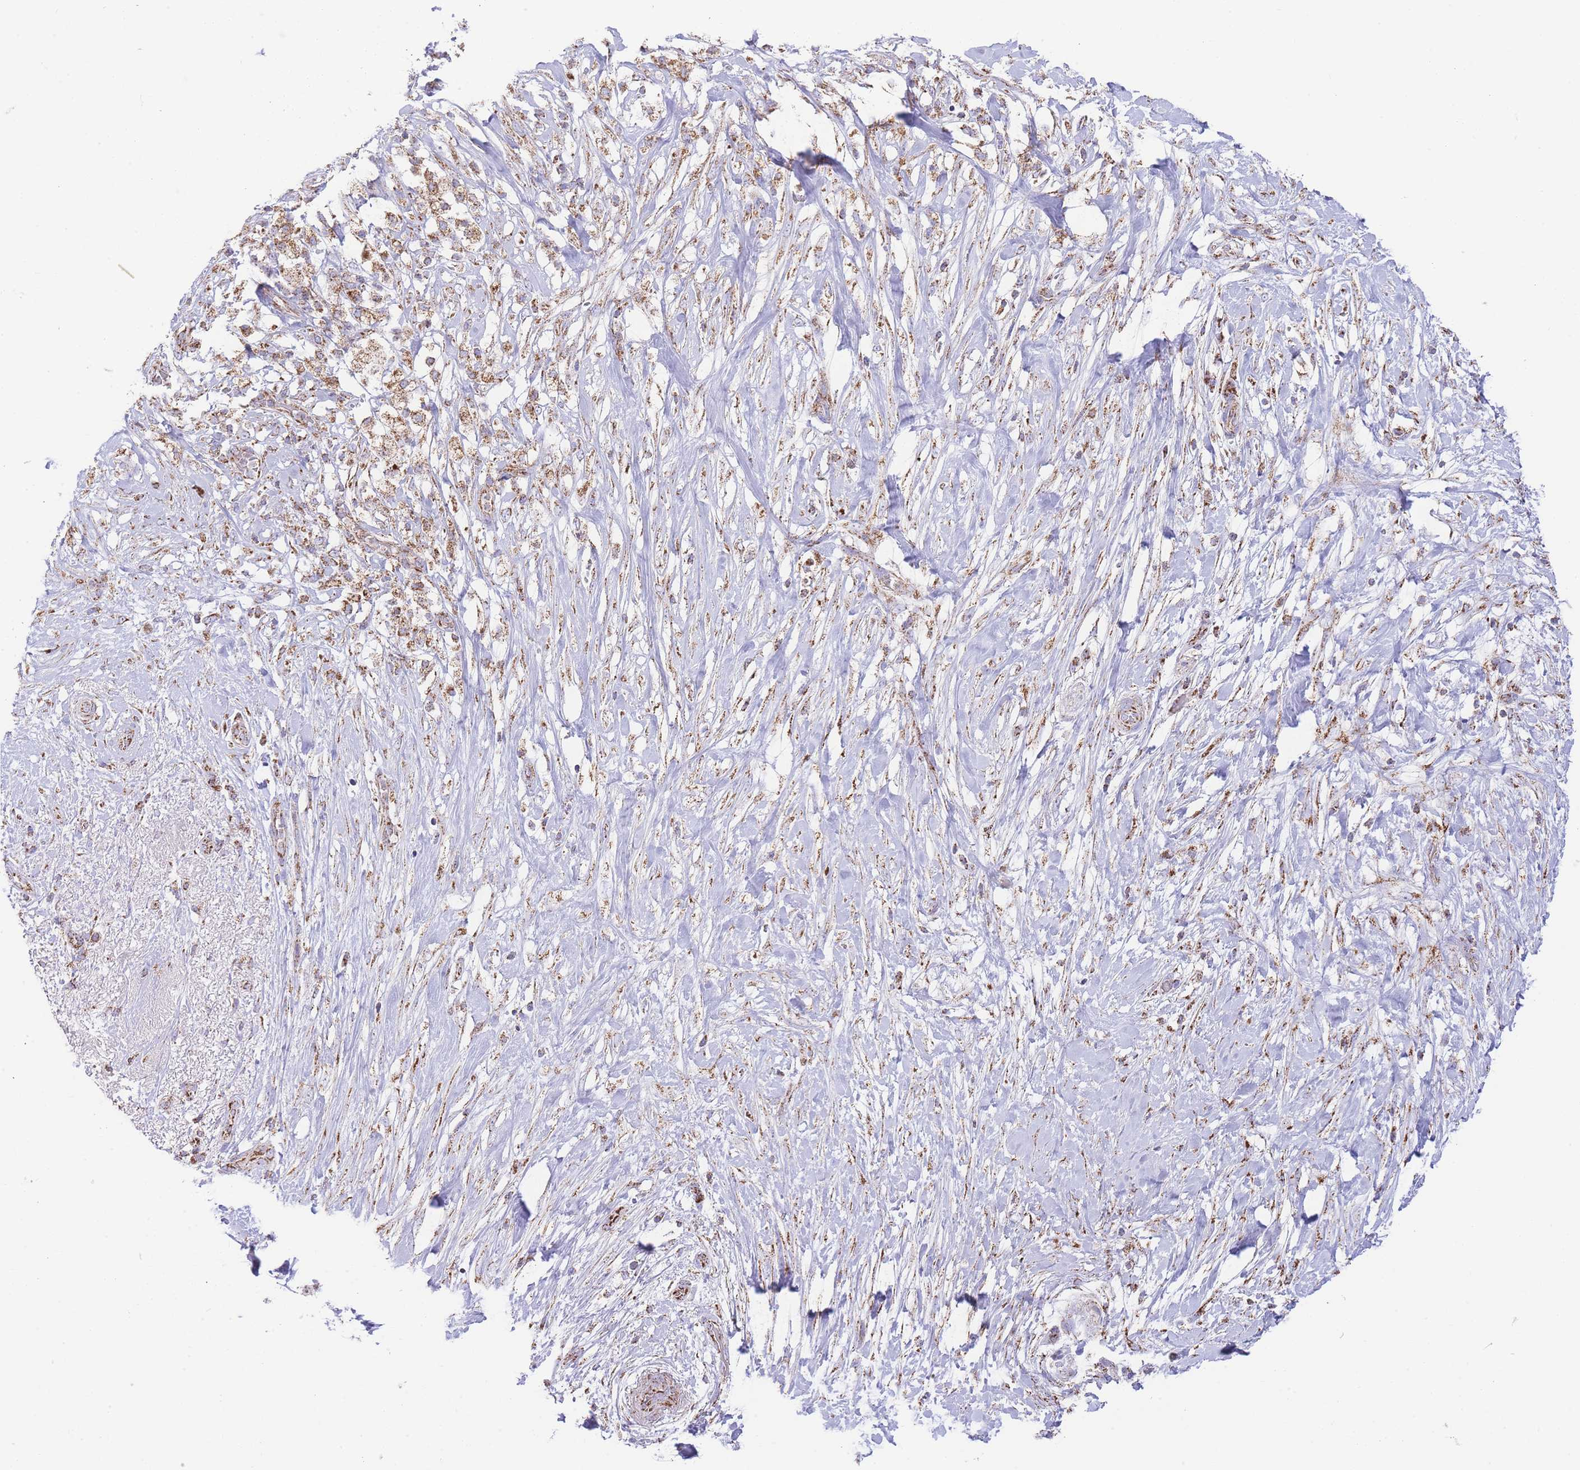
{"staining": {"intensity": "moderate", "quantity": ">75%", "location": "cytoplasmic/membranous"}, "tissue": "pancreatic cancer", "cell_type": "Tumor cells", "image_type": "cancer", "snomed": [{"axis": "morphology", "description": "Adenocarcinoma, NOS"}, {"axis": "topography", "description": "Pancreas"}], "caption": "Protein expression analysis of human pancreatic cancer (adenocarcinoma) reveals moderate cytoplasmic/membranous positivity in approximately >75% of tumor cells. (DAB (3,3'-diaminobenzidine) = brown stain, brightfield microscopy at high magnification).", "gene": "GSTM1", "patient": {"sex": "female", "age": 72}}